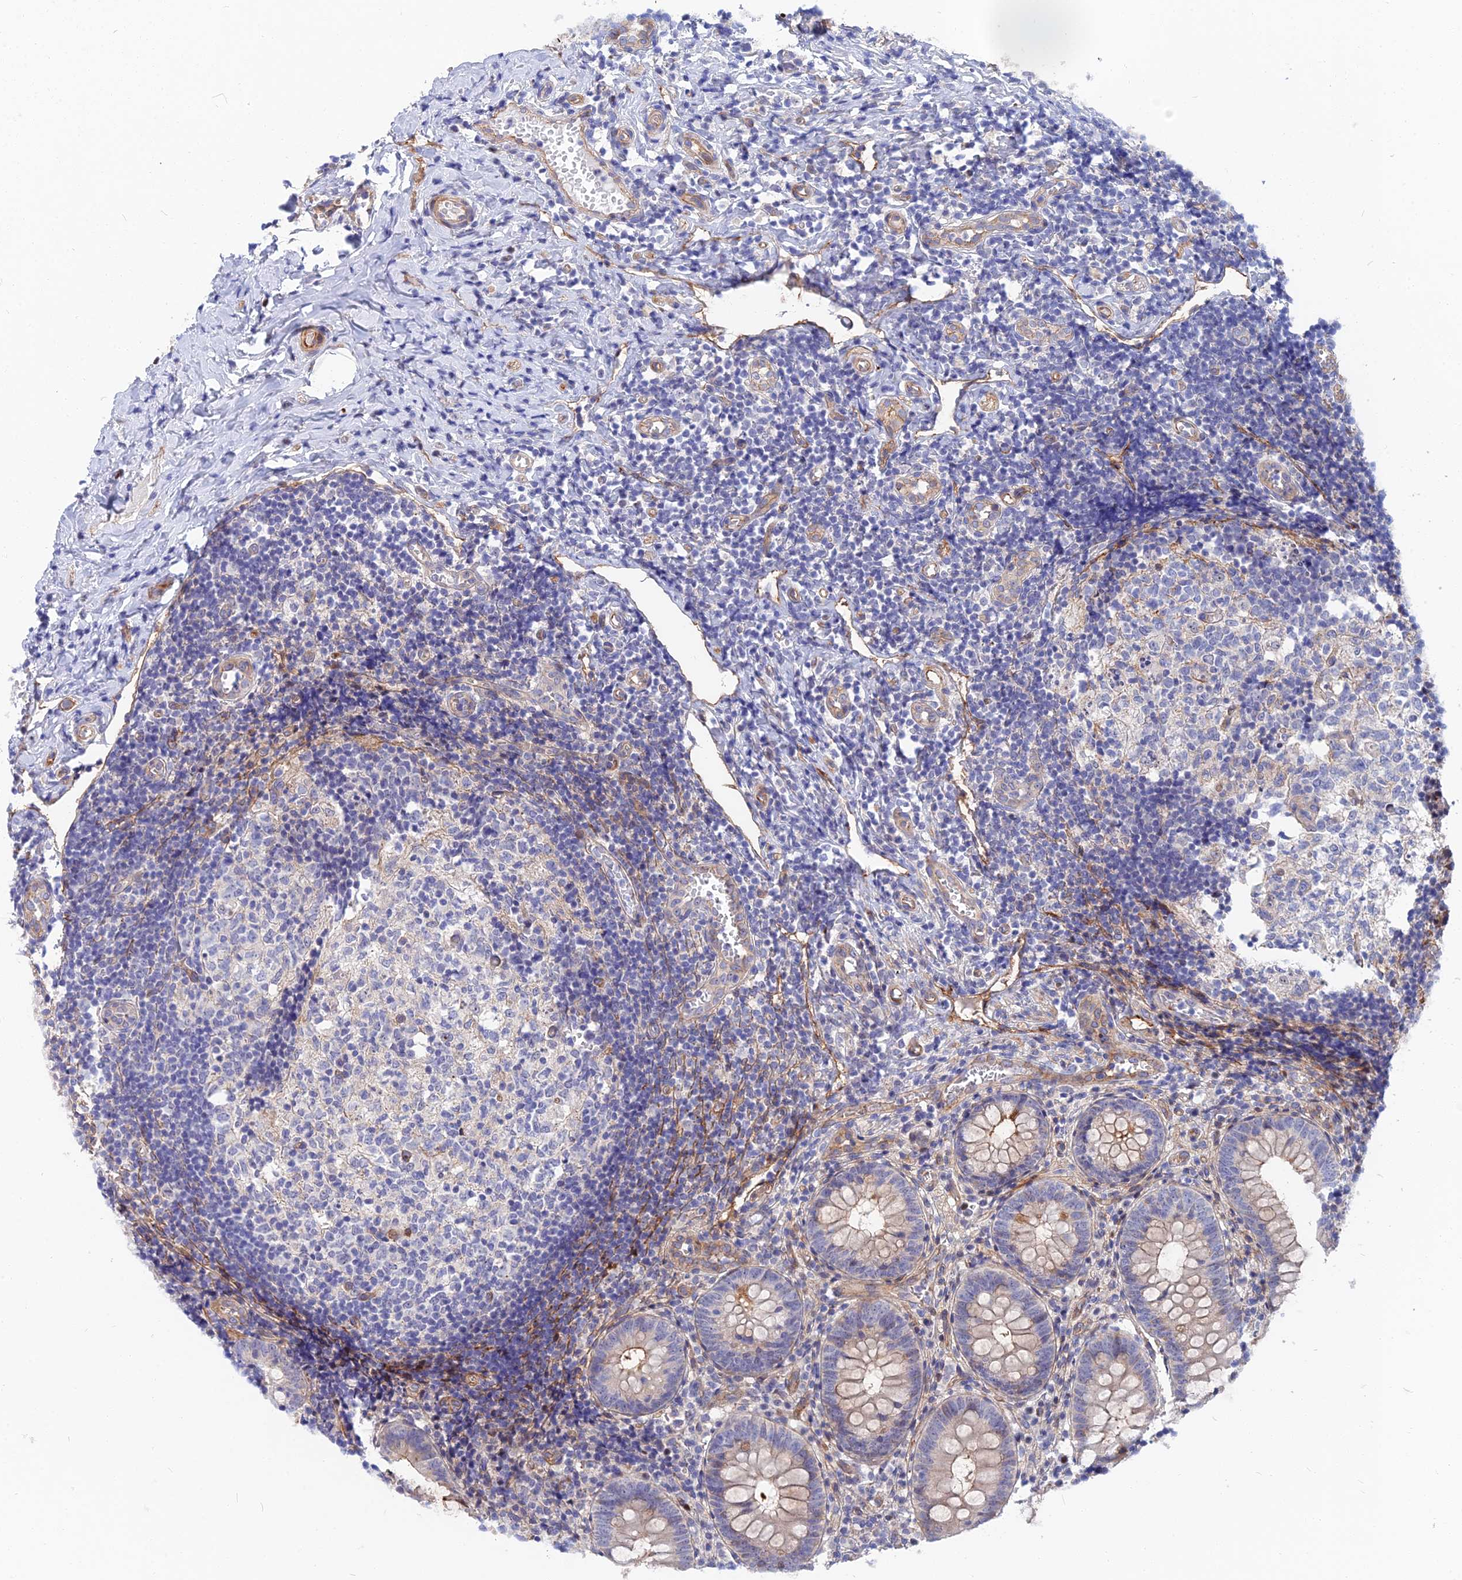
{"staining": {"intensity": "strong", "quantity": "<25%", "location": "cytoplasmic/membranous"}, "tissue": "appendix", "cell_type": "Glandular cells", "image_type": "normal", "snomed": [{"axis": "morphology", "description": "Normal tissue, NOS"}, {"axis": "topography", "description": "Appendix"}], "caption": "High-power microscopy captured an IHC micrograph of normal appendix, revealing strong cytoplasmic/membranous positivity in about <25% of glandular cells. The protein of interest is stained brown, and the nuclei are stained in blue (DAB (3,3'-diaminobenzidine) IHC with brightfield microscopy, high magnification).", "gene": "TRIM43B", "patient": {"sex": "male", "age": 8}}